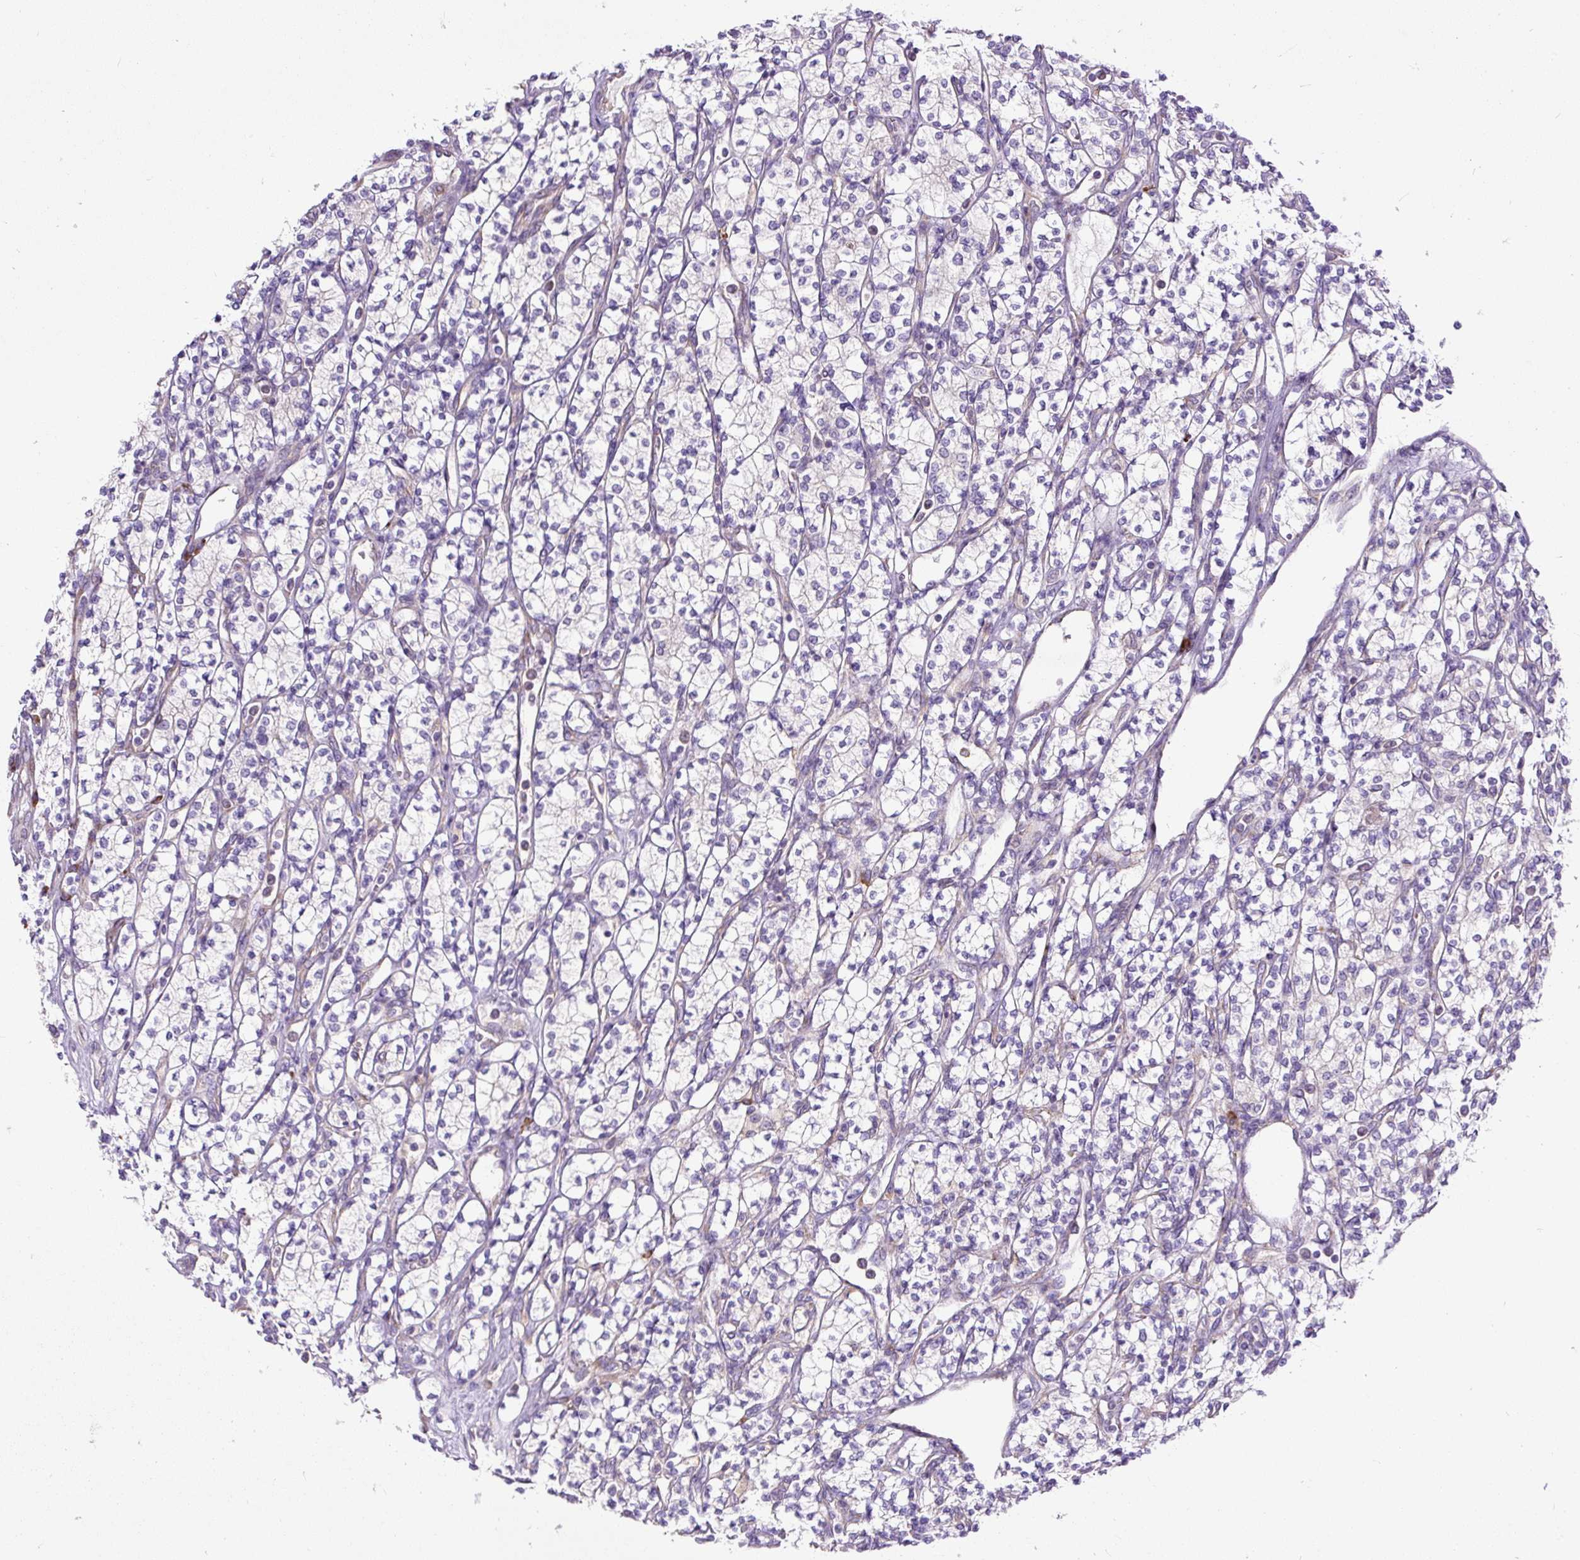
{"staining": {"intensity": "negative", "quantity": "none", "location": "none"}, "tissue": "renal cancer", "cell_type": "Tumor cells", "image_type": "cancer", "snomed": [{"axis": "morphology", "description": "Adenocarcinoma, NOS"}, {"axis": "topography", "description": "Kidney"}], "caption": "IHC micrograph of human renal cancer (adenocarcinoma) stained for a protein (brown), which reveals no staining in tumor cells.", "gene": "DDOST", "patient": {"sex": "male", "age": 77}}